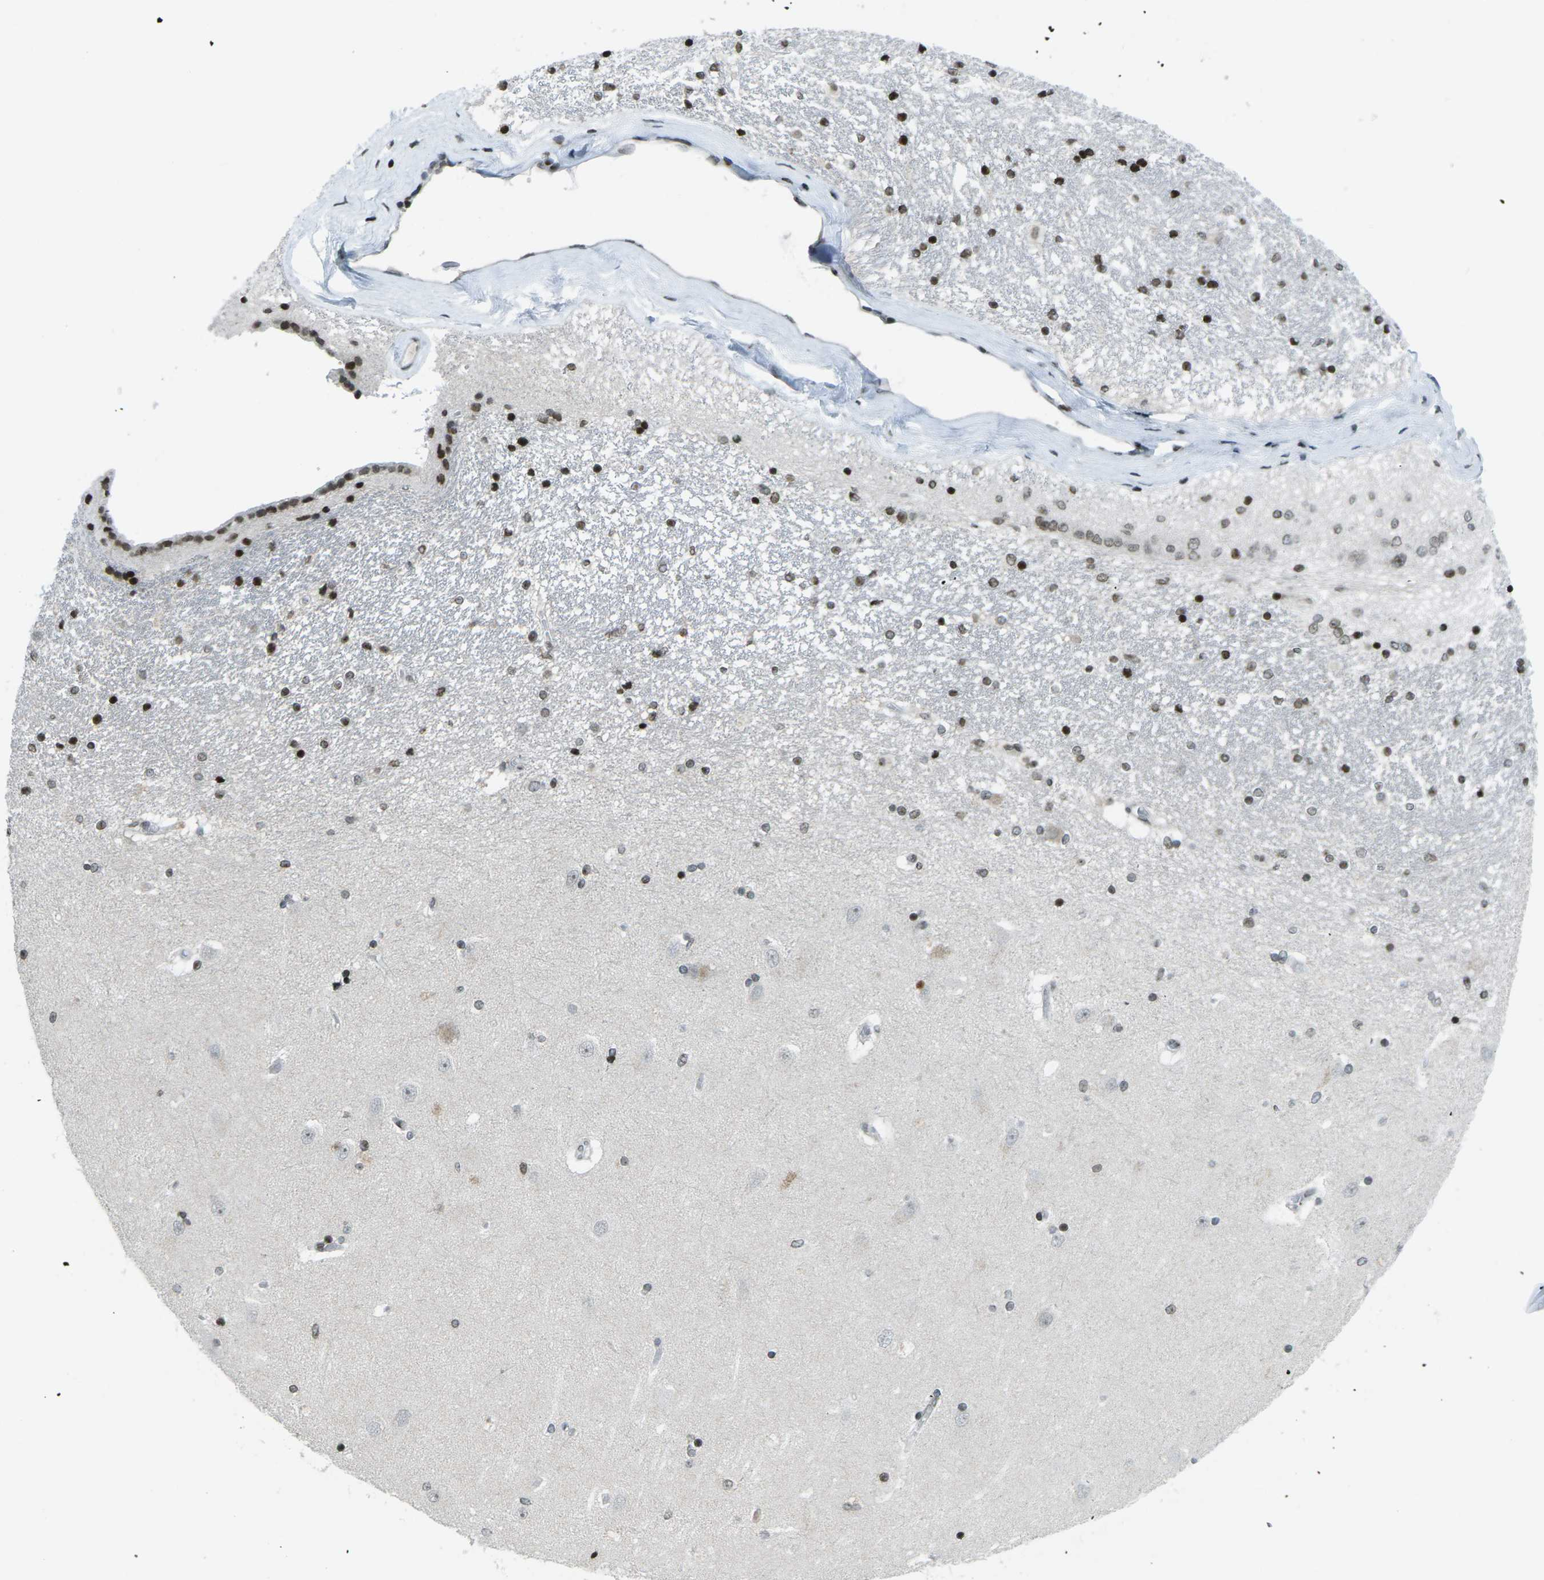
{"staining": {"intensity": "strong", "quantity": "25%-75%", "location": "nuclear"}, "tissue": "hippocampus", "cell_type": "Glial cells", "image_type": "normal", "snomed": [{"axis": "morphology", "description": "Normal tissue, NOS"}, {"axis": "topography", "description": "Hippocampus"}], "caption": "Glial cells exhibit high levels of strong nuclear expression in approximately 25%-75% of cells in normal human hippocampus. The staining was performed using DAB to visualize the protein expression in brown, while the nuclei were stained in blue with hematoxylin (Magnification: 20x).", "gene": "EME1", "patient": {"sex": "female", "age": 54}}